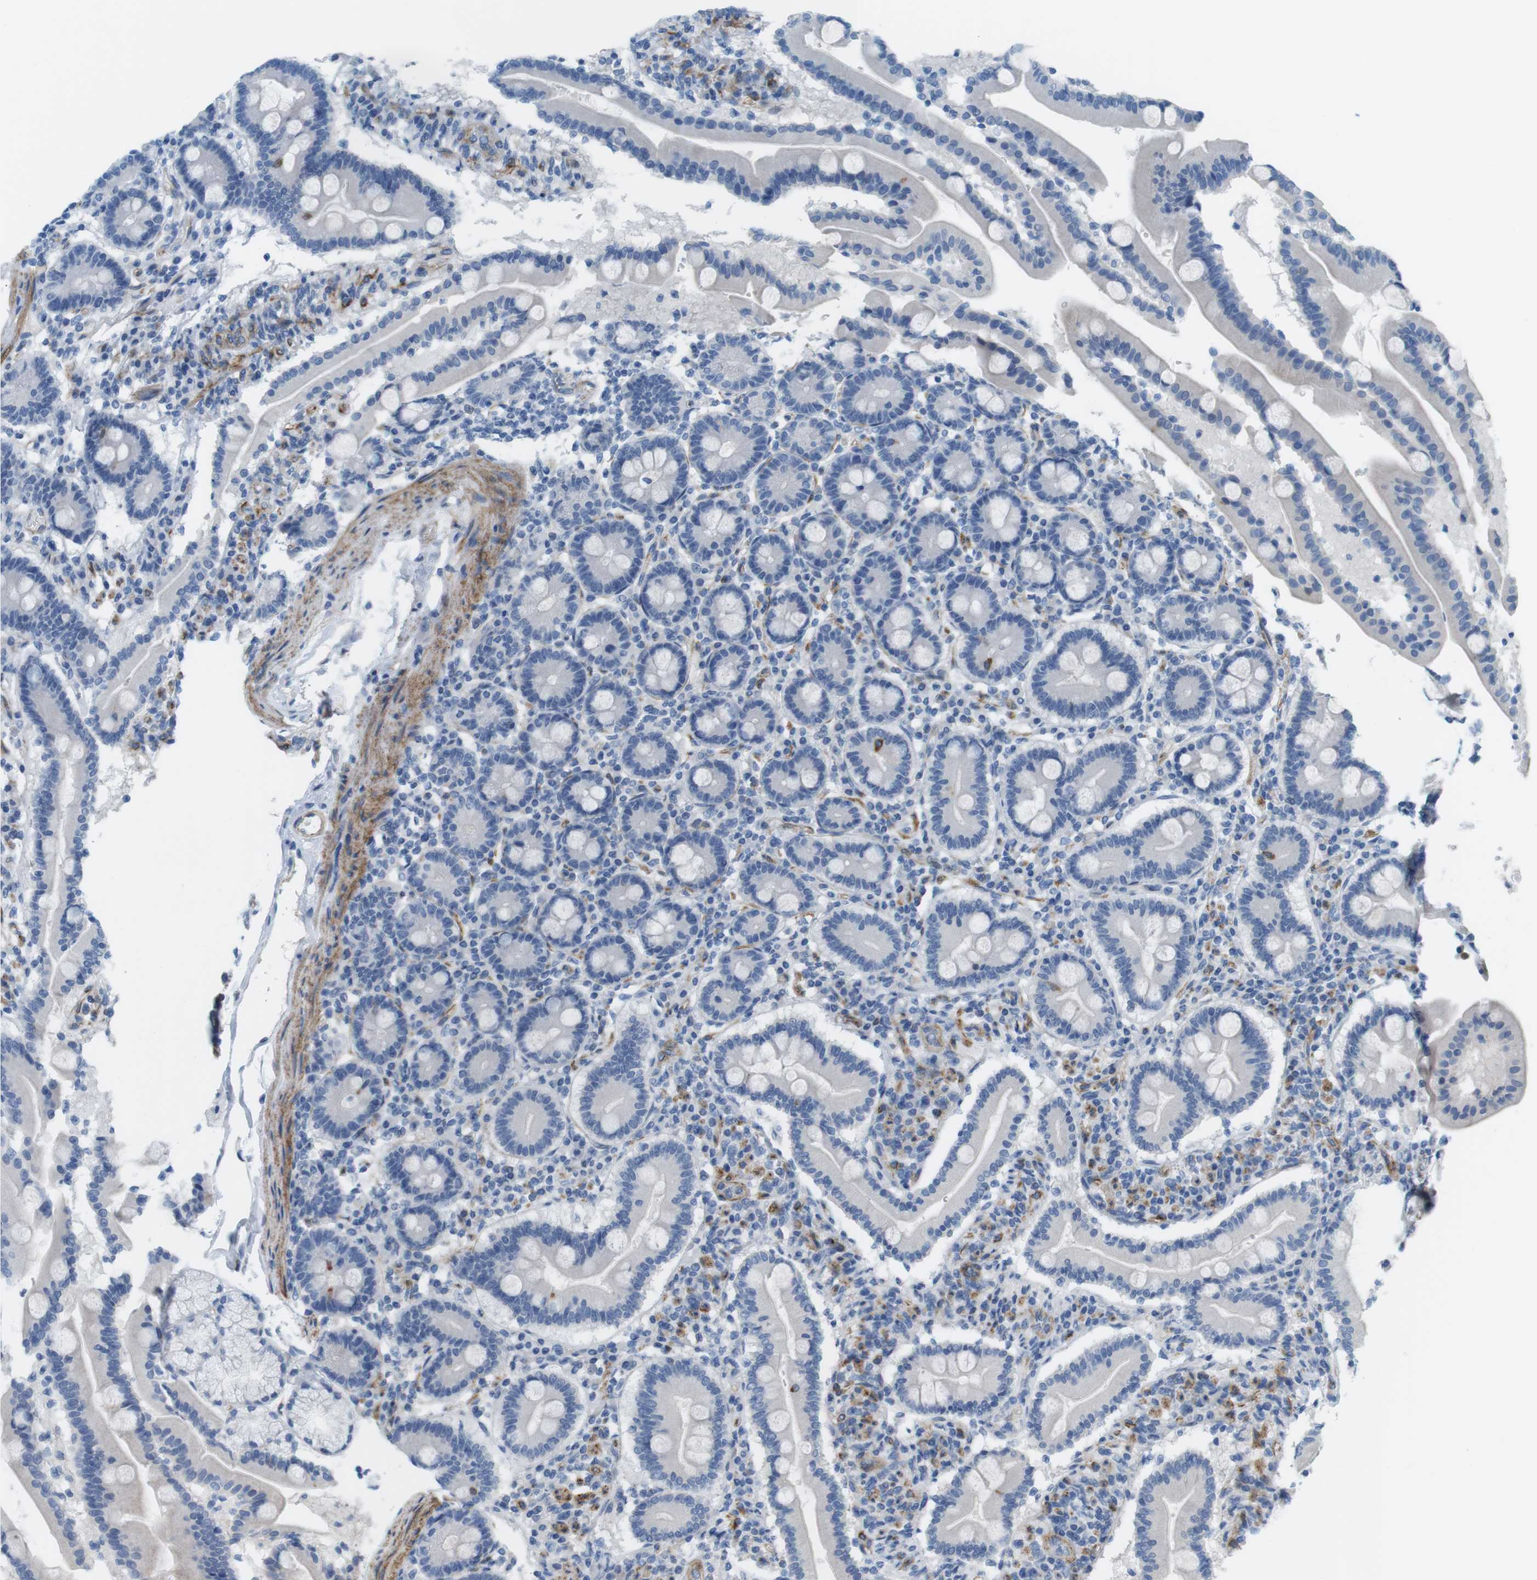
{"staining": {"intensity": "negative", "quantity": "none", "location": "none"}, "tissue": "duodenum", "cell_type": "Glandular cells", "image_type": "normal", "snomed": [{"axis": "morphology", "description": "Normal tissue, NOS"}, {"axis": "topography", "description": "Duodenum"}], "caption": "Immunohistochemistry (IHC) histopathology image of benign duodenum: human duodenum stained with DAB exhibits no significant protein expression in glandular cells. (IHC, brightfield microscopy, high magnification).", "gene": "MYH9", "patient": {"sex": "male", "age": 54}}